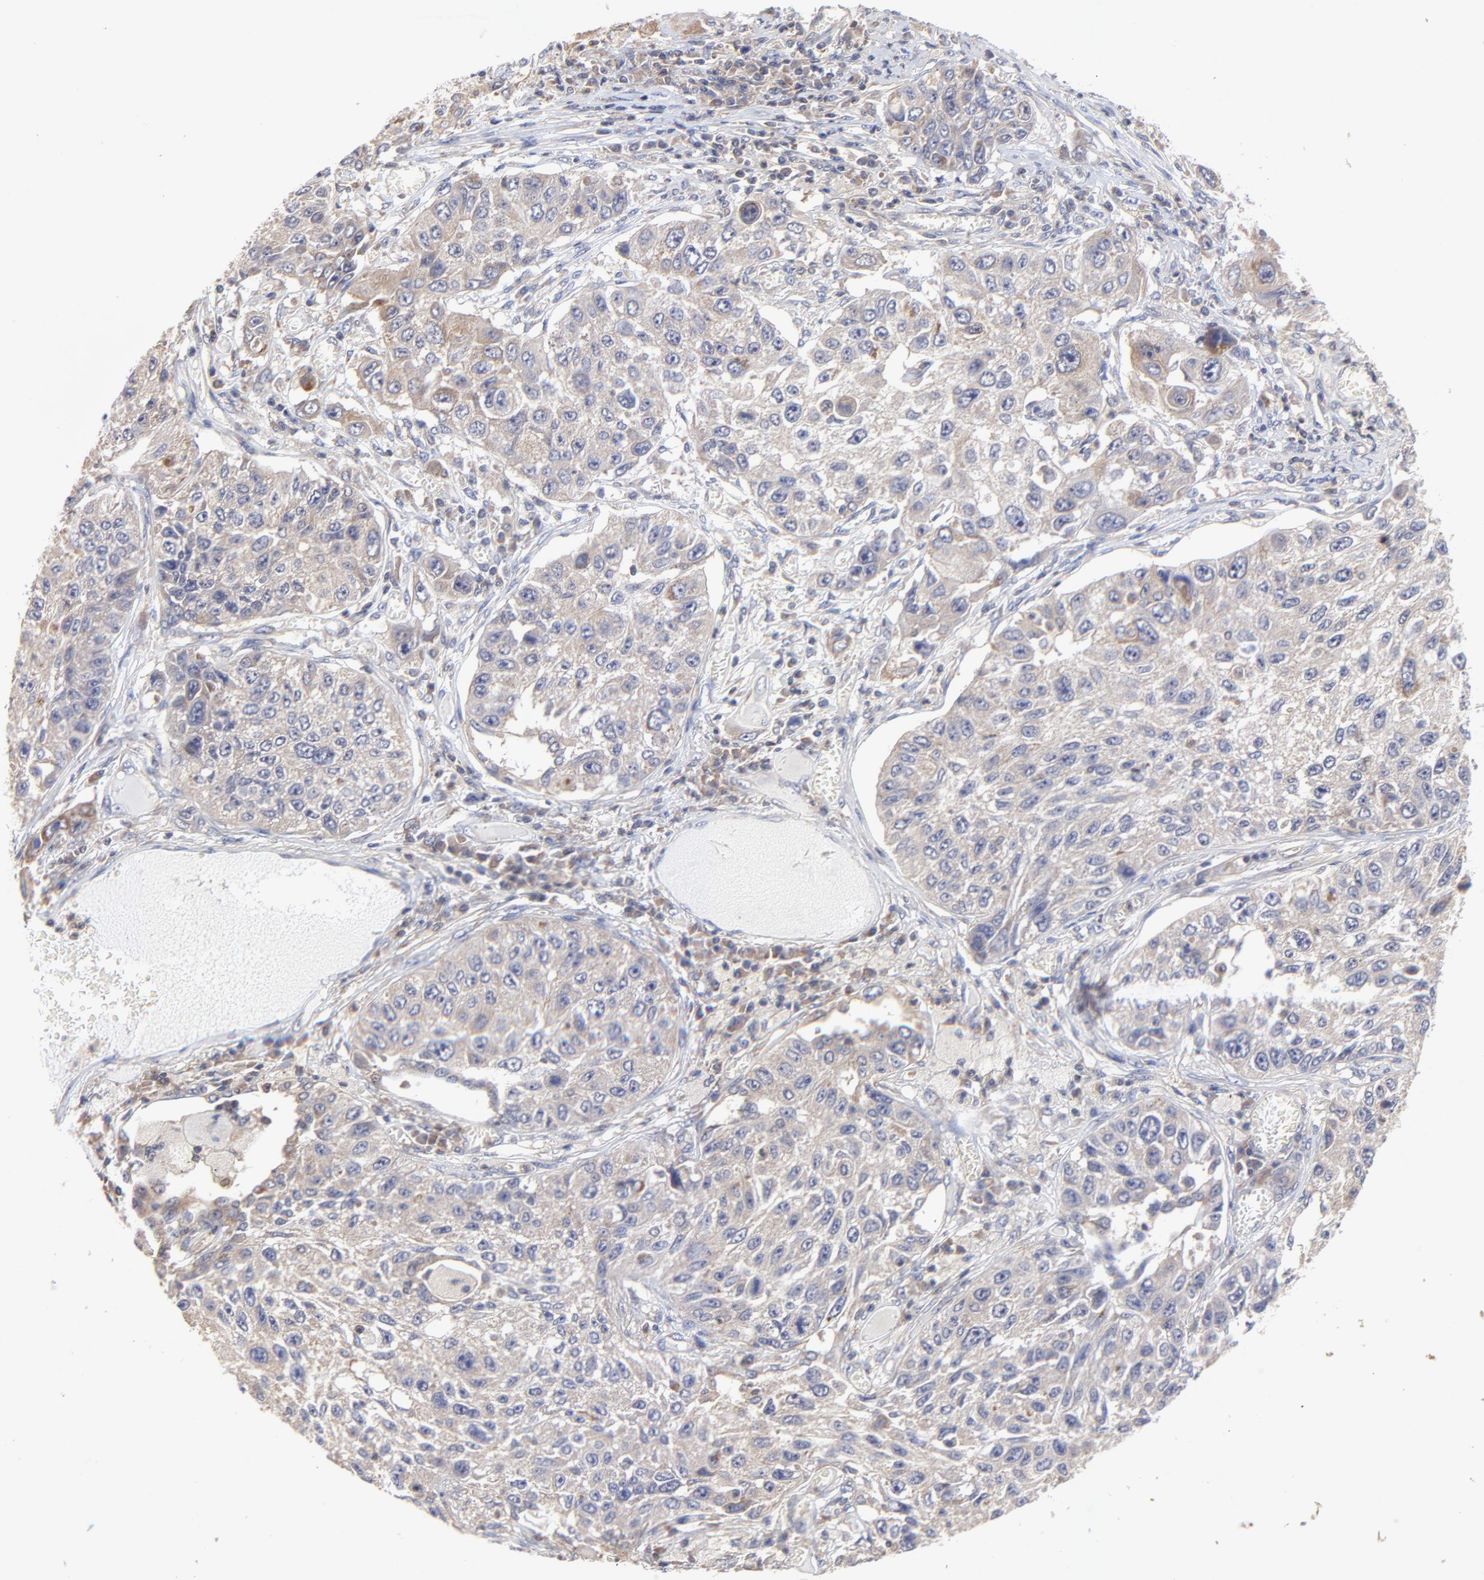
{"staining": {"intensity": "weak", "quantity": ">75%", "location": "cytoplasmic/membranous"}, "tissue": "lung cancer", "cell_type": "Tumor cells", "image_type": "cancer", "snomed": [{"axis": "morphology", "description": "Squamous cell carcinoma, NOS"}, {"axis": "topography", "description": "Lung"}], "caption": "Human lung cancer stained for a protein (brown) reveals weak cytoplasmic/membranous positive positivity in approximately >75% of tumor cells.", "gene": "PCMT1", "patient": {"sex": "male", "age": 71}}